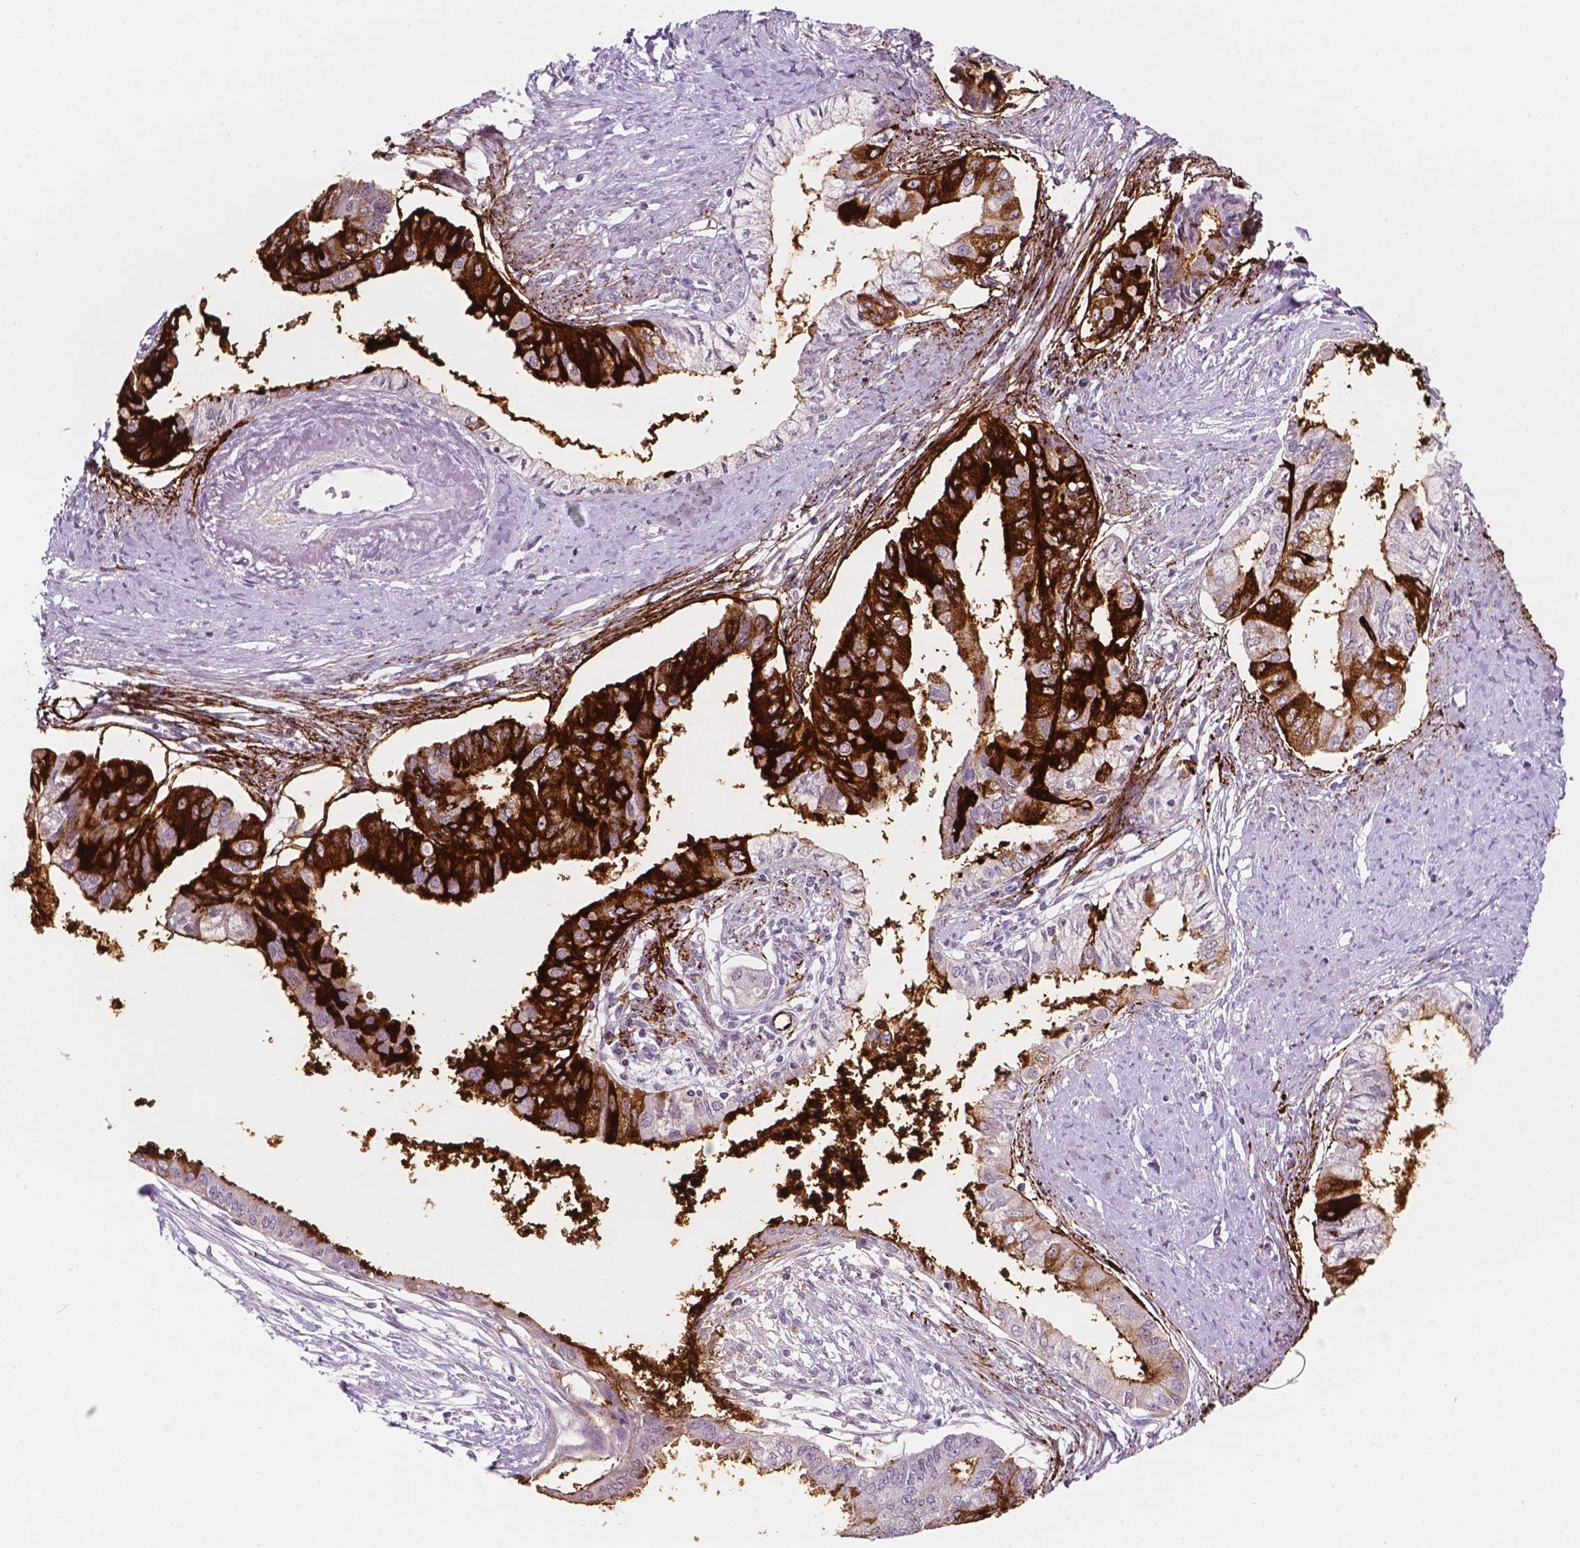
{"staining": {"intensity": "strong", "quantity": "25%-75%", "location": "cytoplasmic/membranous"}, "tissue": "endometrial cancer", "cell_type": "Tumor cells", "image_type": "cancer", "snomed": [{"axis": "morphology", "description": "Adenocarcinoma, NOS"}, {"axis": "topography", "description": "Endometrium"}], "caption": "This micrograph demonstrates adenocarcinoma (endometrial) stained with IHC to label a protein in brown. The cytoplasmic/membranous of tumor cells show strong positivity for the protein. Nuclei are counter-stained blue.", "gene": "TM6SF2", "patient": {"sex": "female", "age": 76}}